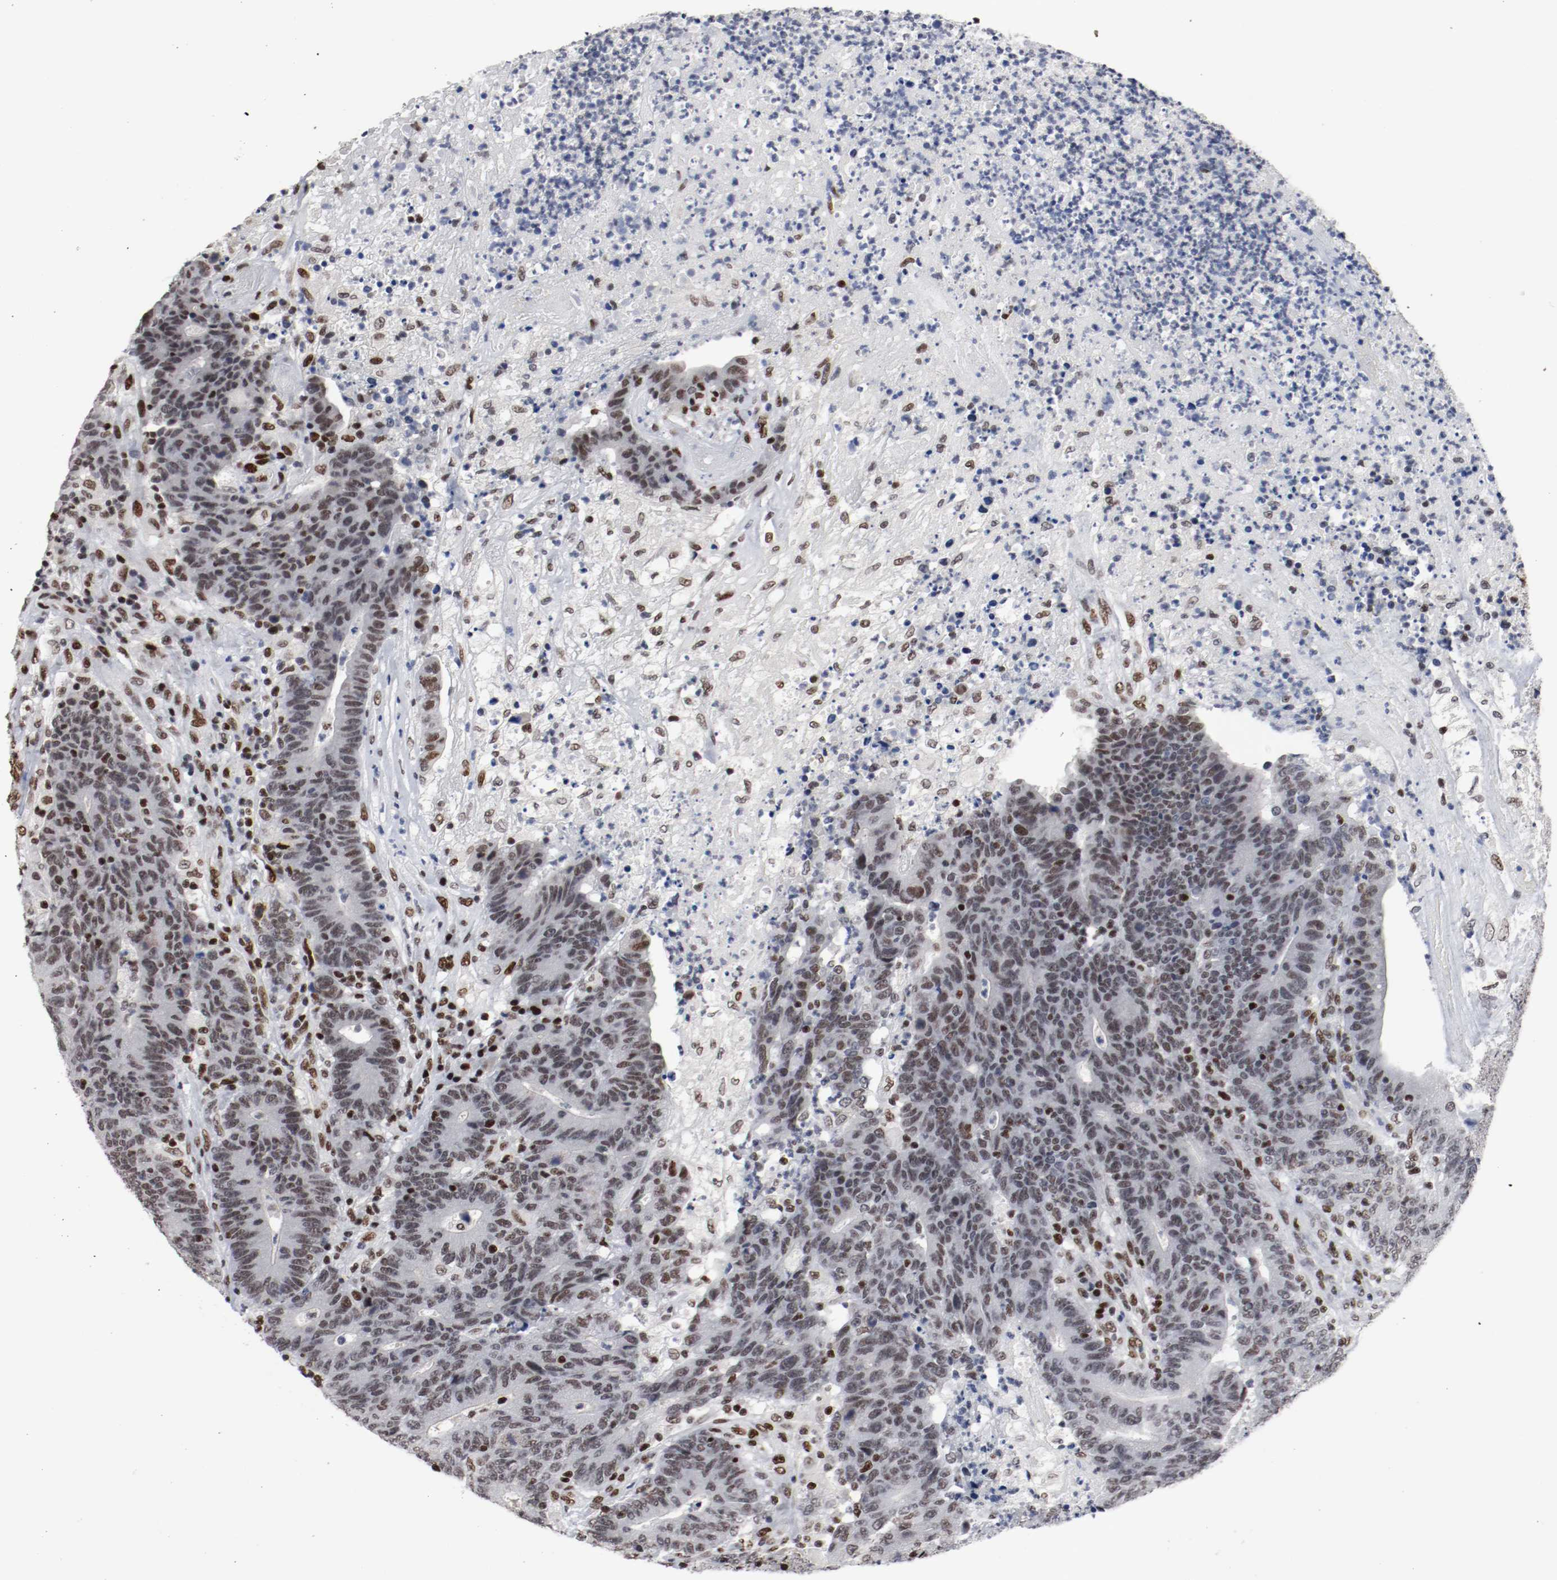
{"staining": {"intensity": "weak", "quantity": ">75%", "location": "nuclear"}, "tissue": "colorectal cancer", "cell_type": "Tumor cells", "image_type": "cancer", "snomed": [{"axis": "morphology", "description": "Normal tissue, NOS"}, {"axis": "morphology", "description": "Adenocarcinoma, NOS"}, {"axis": "topography", "description": "Colon"}], "caption": "Adenocarcinoma (colorectal) was stained to show a protein in brown. There is low levels of weak nuclear expression in approximately >75% of tumor cells. The staining was performed using DAB to visualize the protein expression in brown, while the nuclei were stained in blue with hematoxylin (Magnification: 20x).", "gene": "MEF2D", "patient": {"sex": "female", "age": 75}}